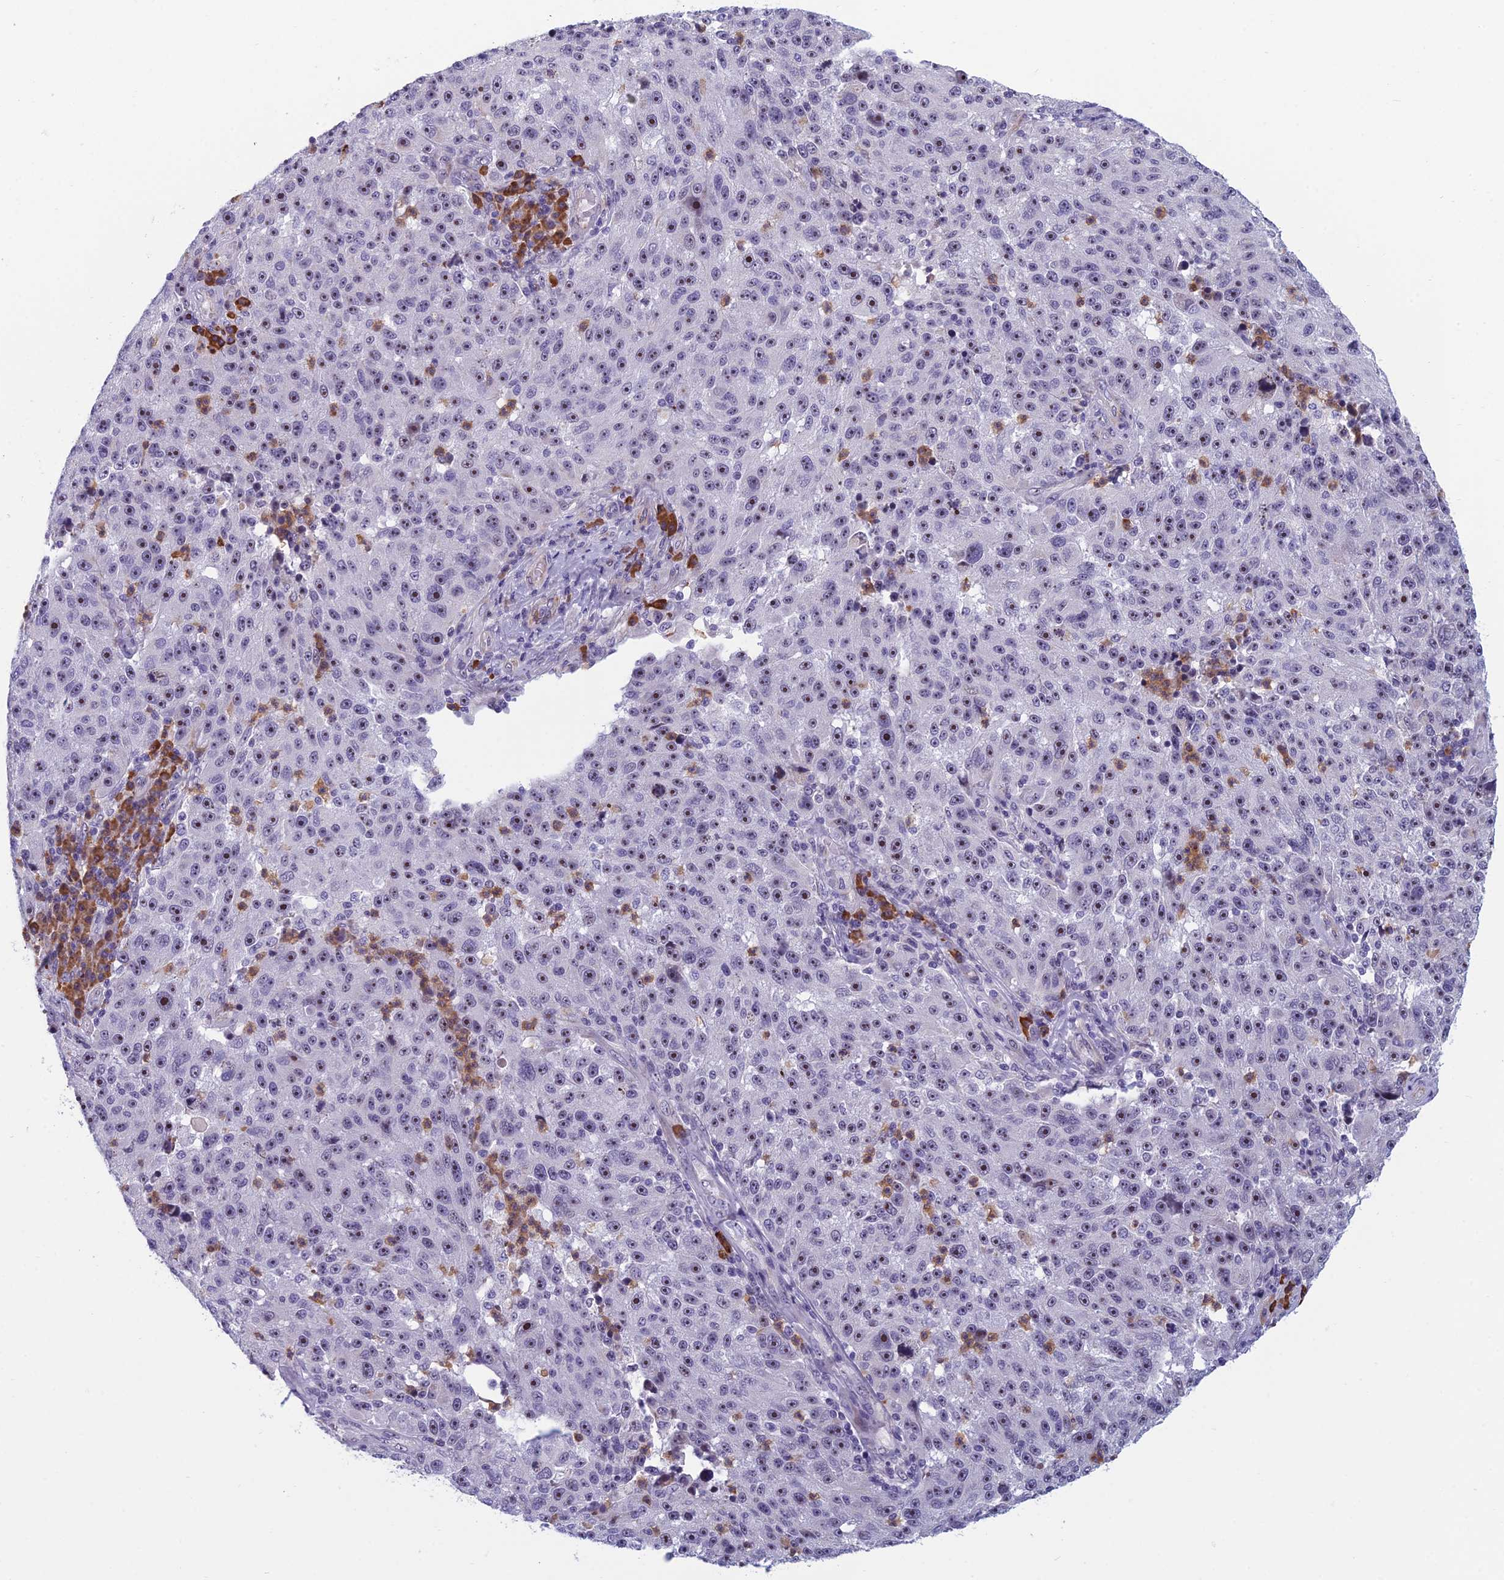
{"staining": {"intensity": "moderate", "quantity": "25%-75%", "location": "nuclear"}, "tissue": "melanoma", "cell_type": "Tumor cells", "image_type": "cancer", "snomed": [{"axis": "morphology", "description": "Malignant melanoma, NOS"}, {"axis": "topography", "description": "Skin"}], "caption": "The immunohistochemical stain labels moderate nuclear positivity in tumor cells of malignant melanoma tissue. (DAB = brown stain, brightfield microscopy at high magnification).", "gene": "NOC2L", "patient": {"sex": "male", "age": 53}}